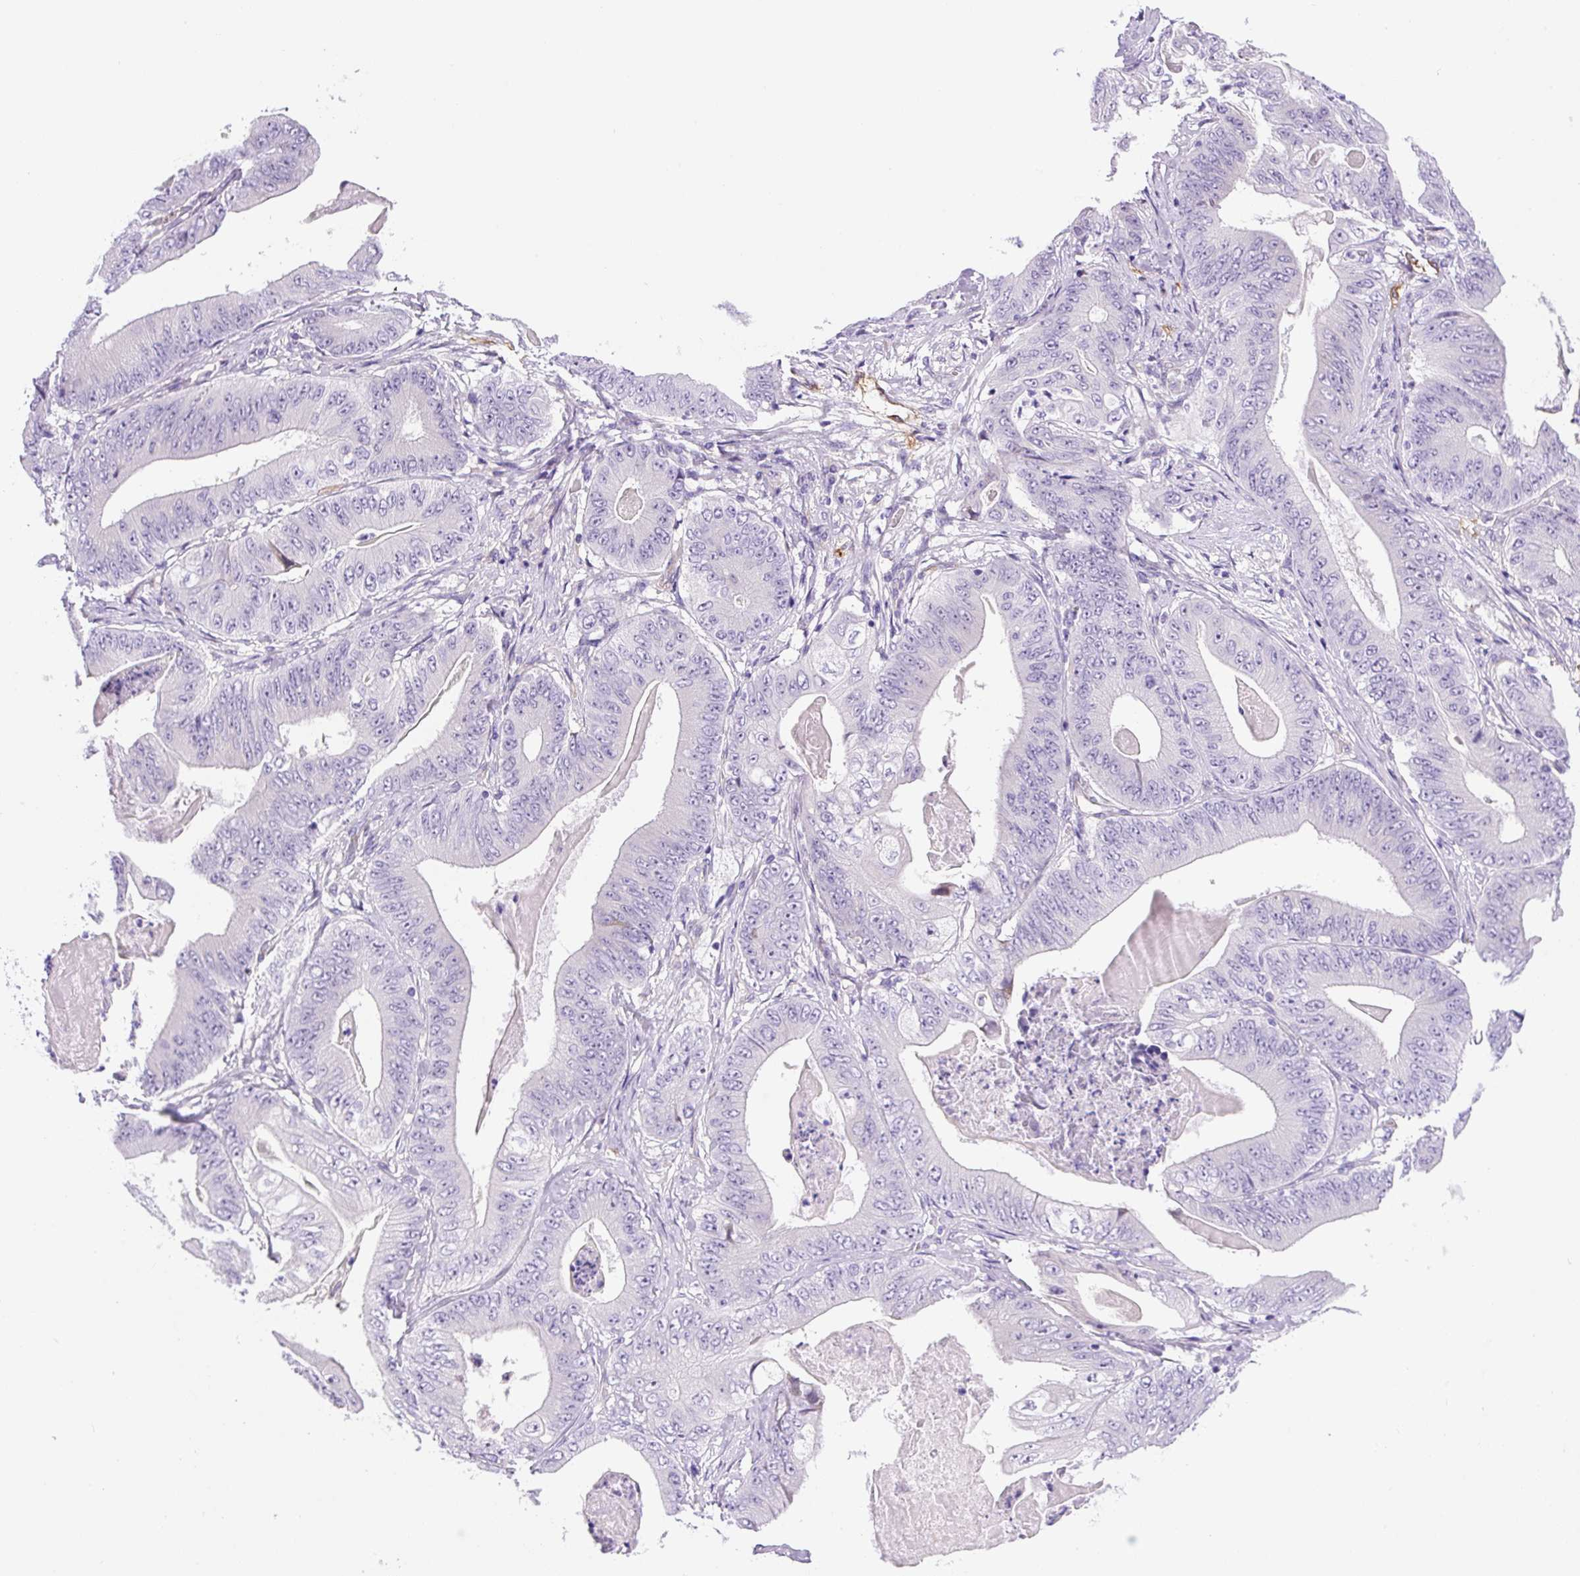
{"staining": {"intensity": "negative", "quantity": "none", "location": "none"}, "tissue": "stomach cancer", "cell_type": "Tumor cells", "image_type": "cancer", "snomed": [{"axis": "morphology", "description": "Adenocarcinoma, NOS"}, {"axis": "topography", "description": "Stomach"}], "caption": "Immunohistochemistry image of neoplastic tissue: stomach adenocarcinoma stained with DAB demonstrates no significant protein staining in tumor cells. Nuclei are stained in blue.", "gene": "ASB4", "patient": {"sex": "female", "age": 73}}